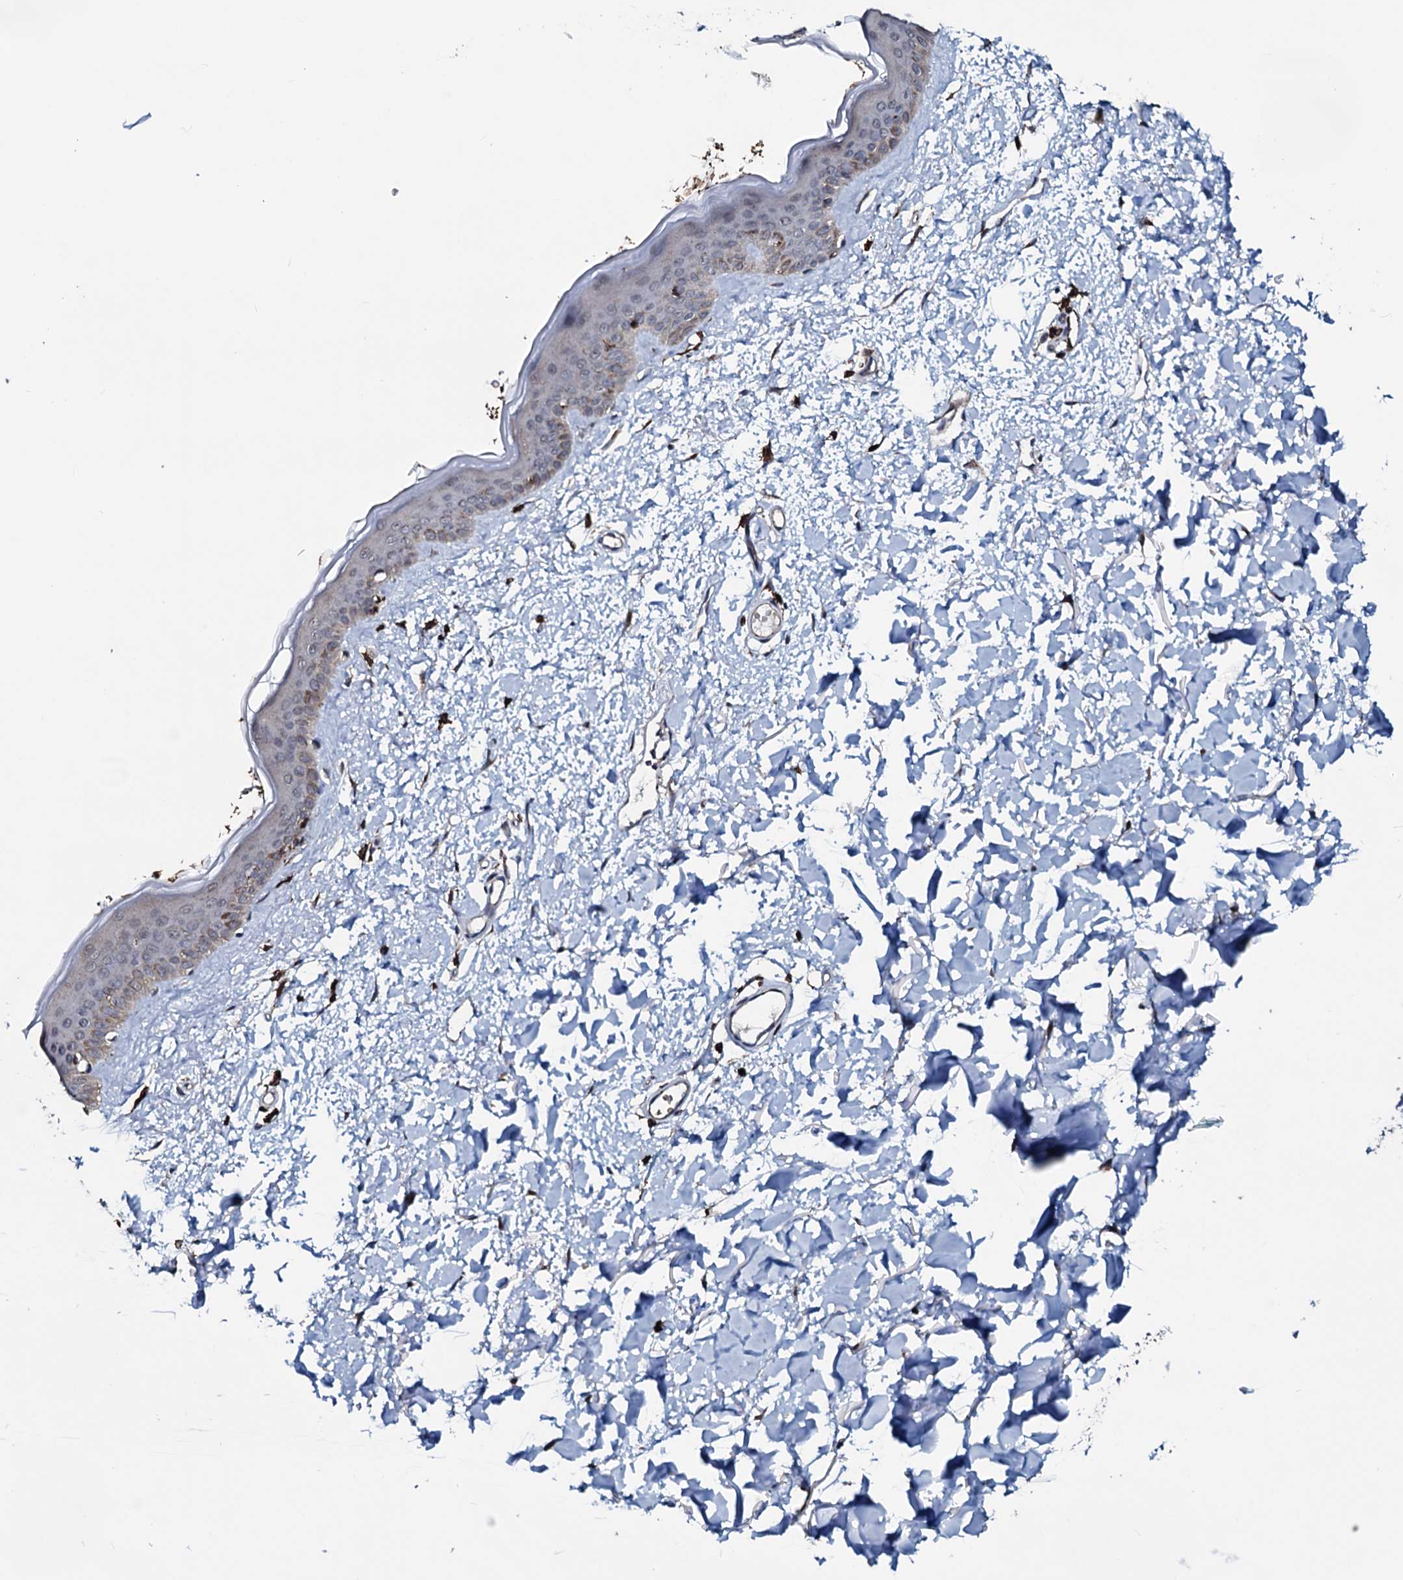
{"staining": {"intensity": "strong", "quantity": ">75%", "location": "cytoplasmic/membranous"}, "tissue": "skin", "cell_type": "Fibroblasts", "image_type": "normal", "snomed": [{"axis": "morphology", "description": "Normal tissue, NOS"}, {"axis": "topography", "description": "Skin"}], "caption": "A high amount of strong cytoplasmic/membranous staining is seen in about >75% of fibroblasts in benign skin. Immunohistochemistry (ihc) stains the protein in brown and the nuclei are stained blue.", "gene": "OGFOD2", "patient": {"sex": "female", "age": 58}}